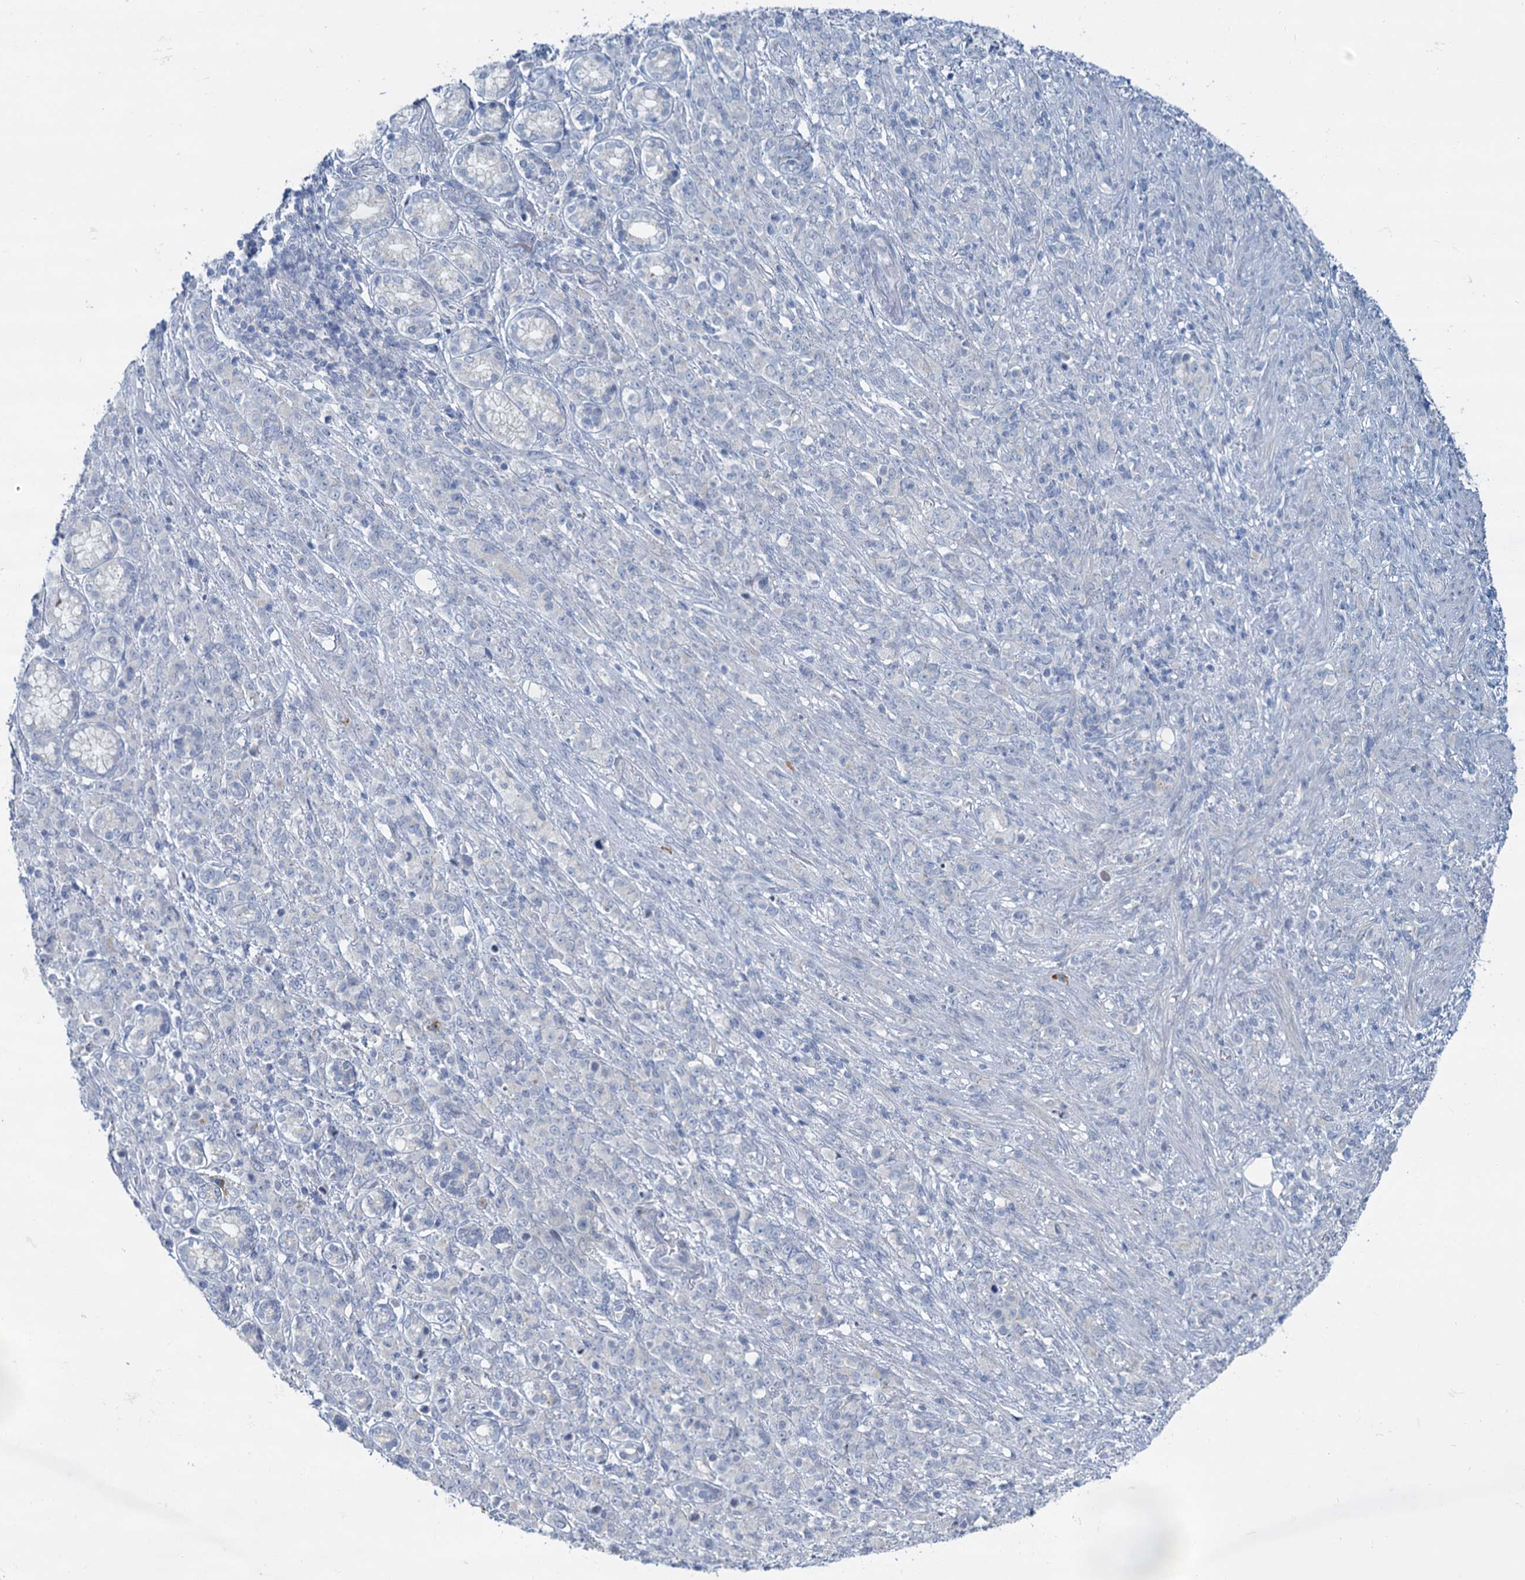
{"staining": {"intensity": "negative", "quantity": "none", "location": "none"}, "tissue": "stomach cancer", "cell_type": "Tumor cells", "image_type": "cancer", "snomed": [{"axis": "morphology", "description": "Adenocarcinoma, NOS"}, {"axis": "topography", "description": "Stomach"}], "caption": "Tumor cells are negative for brown protein staining in adenocarcinoma (stomach).", "gene": "ACRBP", "patient": {"sex": "female", "age": 79}}